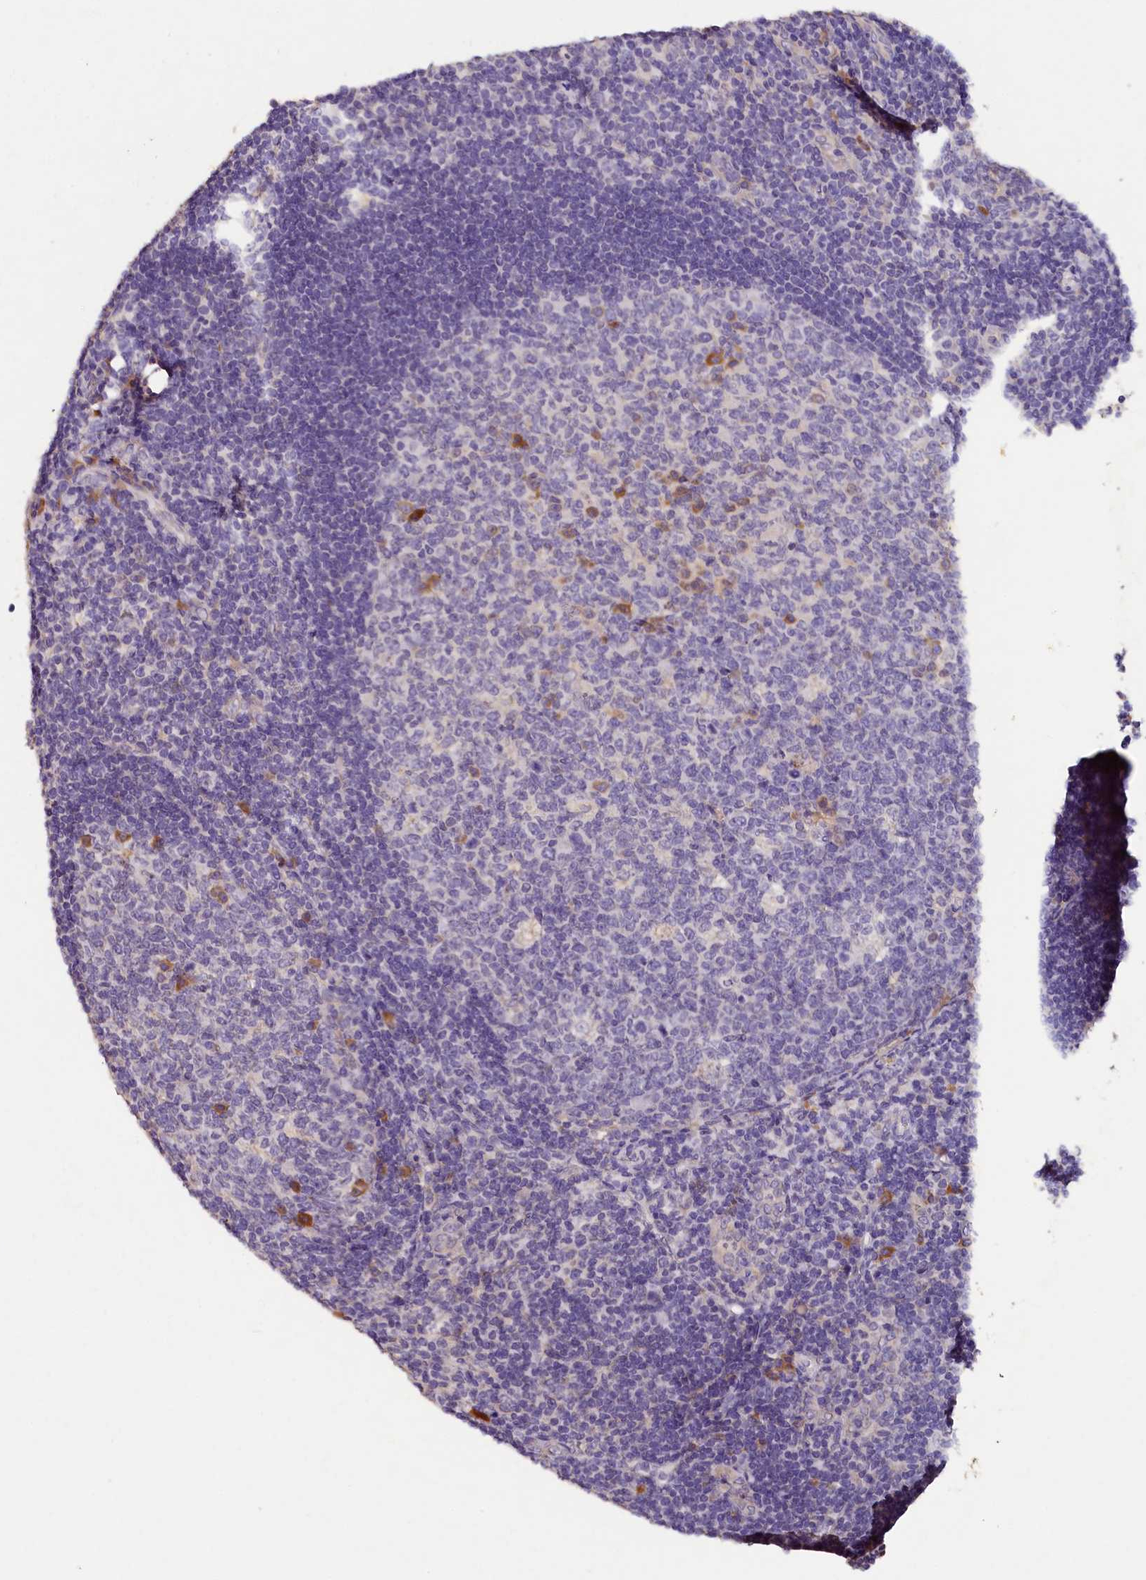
{"staining": {"intensity": "moderate", "quantity": "<25%", "location": "cytoplasmic/membranous"}, "tissue": "tonsil", "cell_type": "Germinal center cells", "image_type": "normal", "snomed": [{"axis": "morphology", "description": "Normal tissue, NOS"}, {"axis": "topography", "description": "Tonsil"}], "caption": "Protein expression analysis of normal tonsil exhibits moderate cytoplasmic/membranous positivity in about <25% of germinal center cells. Using DAB (3,3'-diaminobenzidine) (brown) and hematoxylin (blue) stains, captured at high magnification using brightfield microscopy.", "gene": "ST7L", "patient": {"sex": "male", "age": 17}}